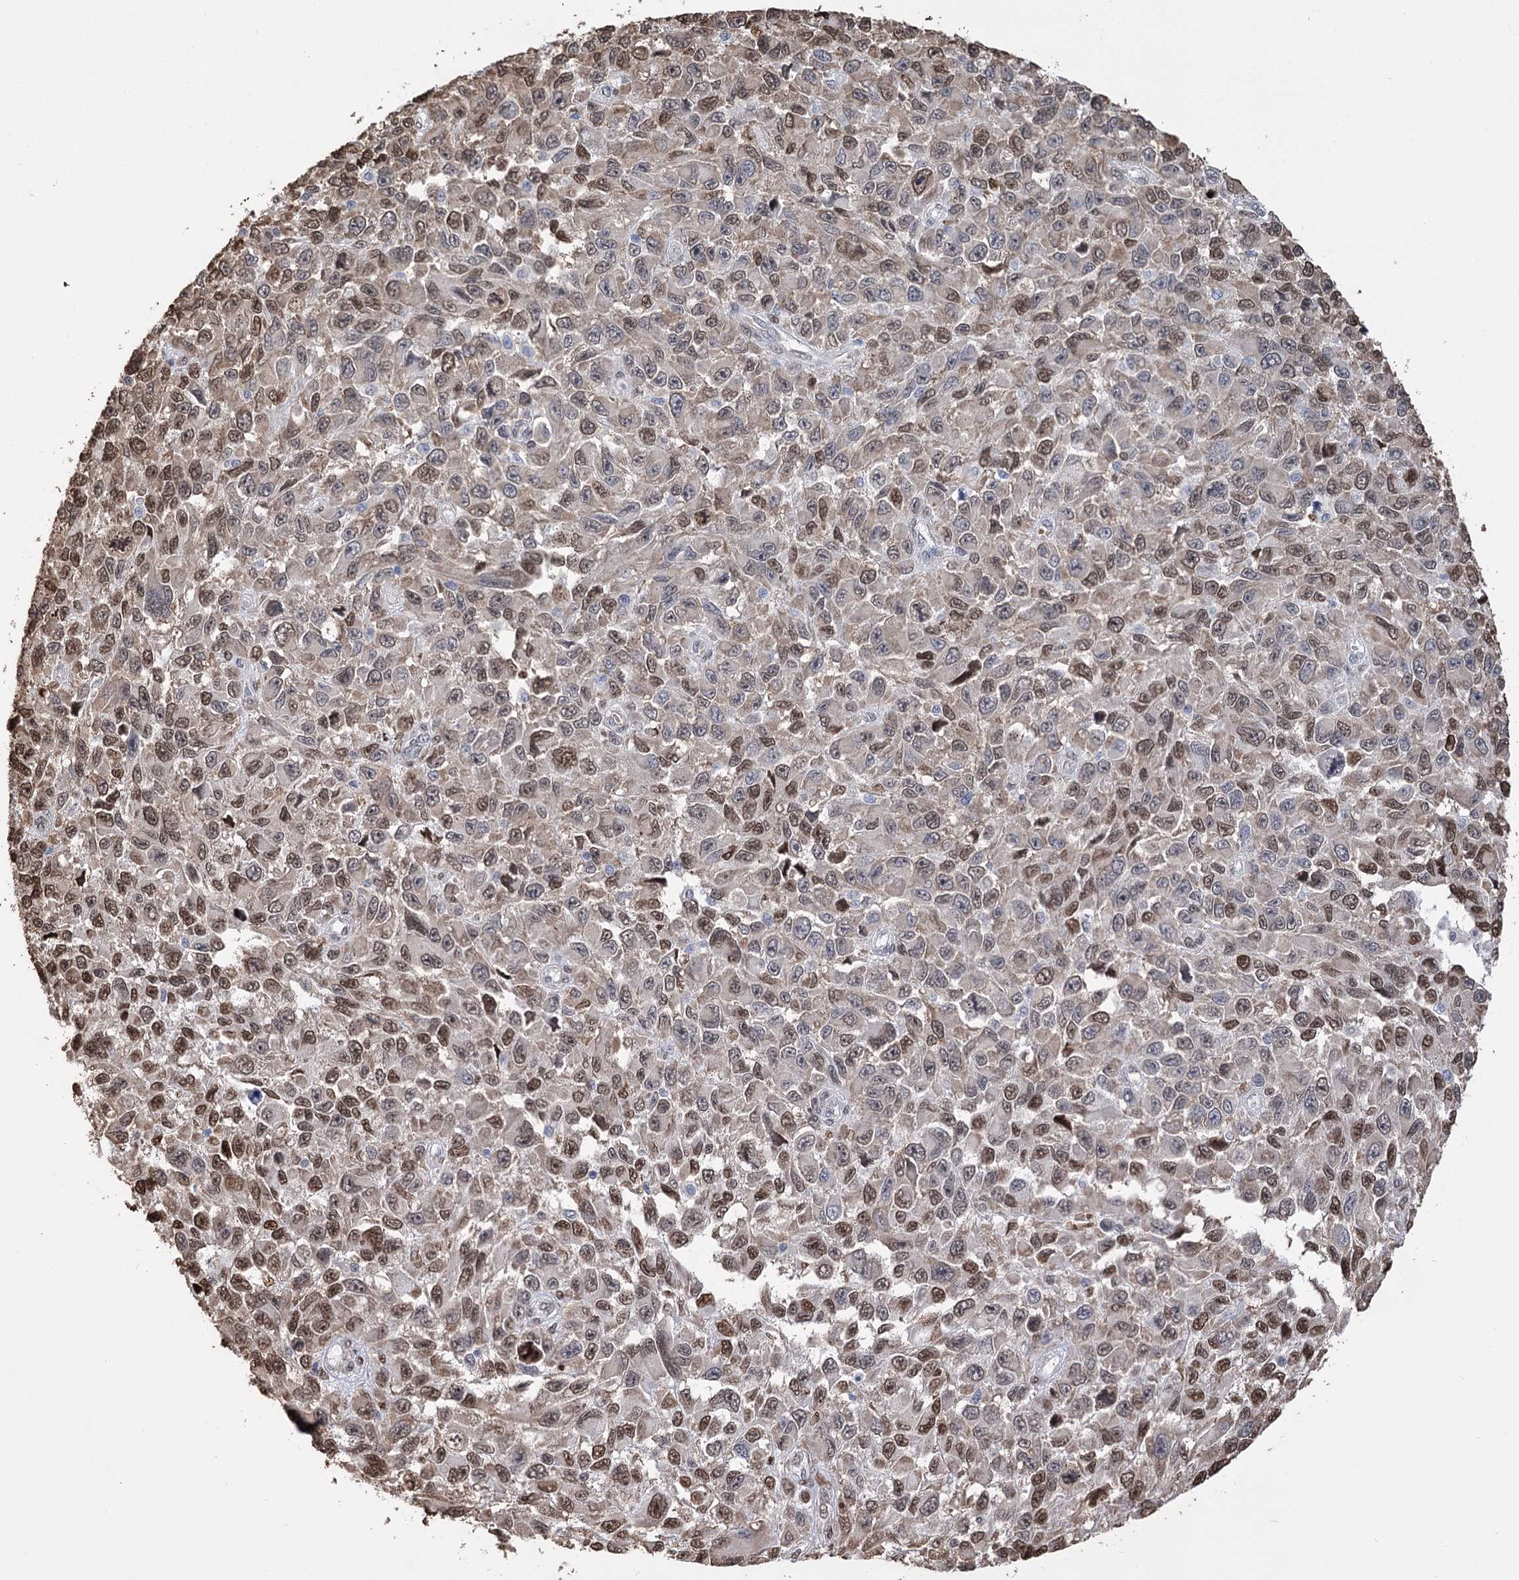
{"staining": {"intensity": "moderate", "quantity": ">75%", "location": "nuclear"}, "tissue": "melanoma", "cell_type": "Tumor cells", "image_type": "cancer", "snomed": [{"axis": "morphology", "description": "Malignant melanoma, NOS"}, {"axis": "topography", "description": "Skin"}], "caption": "Protein analysis of melanoma tissue exhibits moderate nuclear positivity in approximately >75% of tumor cells.", "gene": "NFU1", "patient": {"sex": "female", "age": 96}}